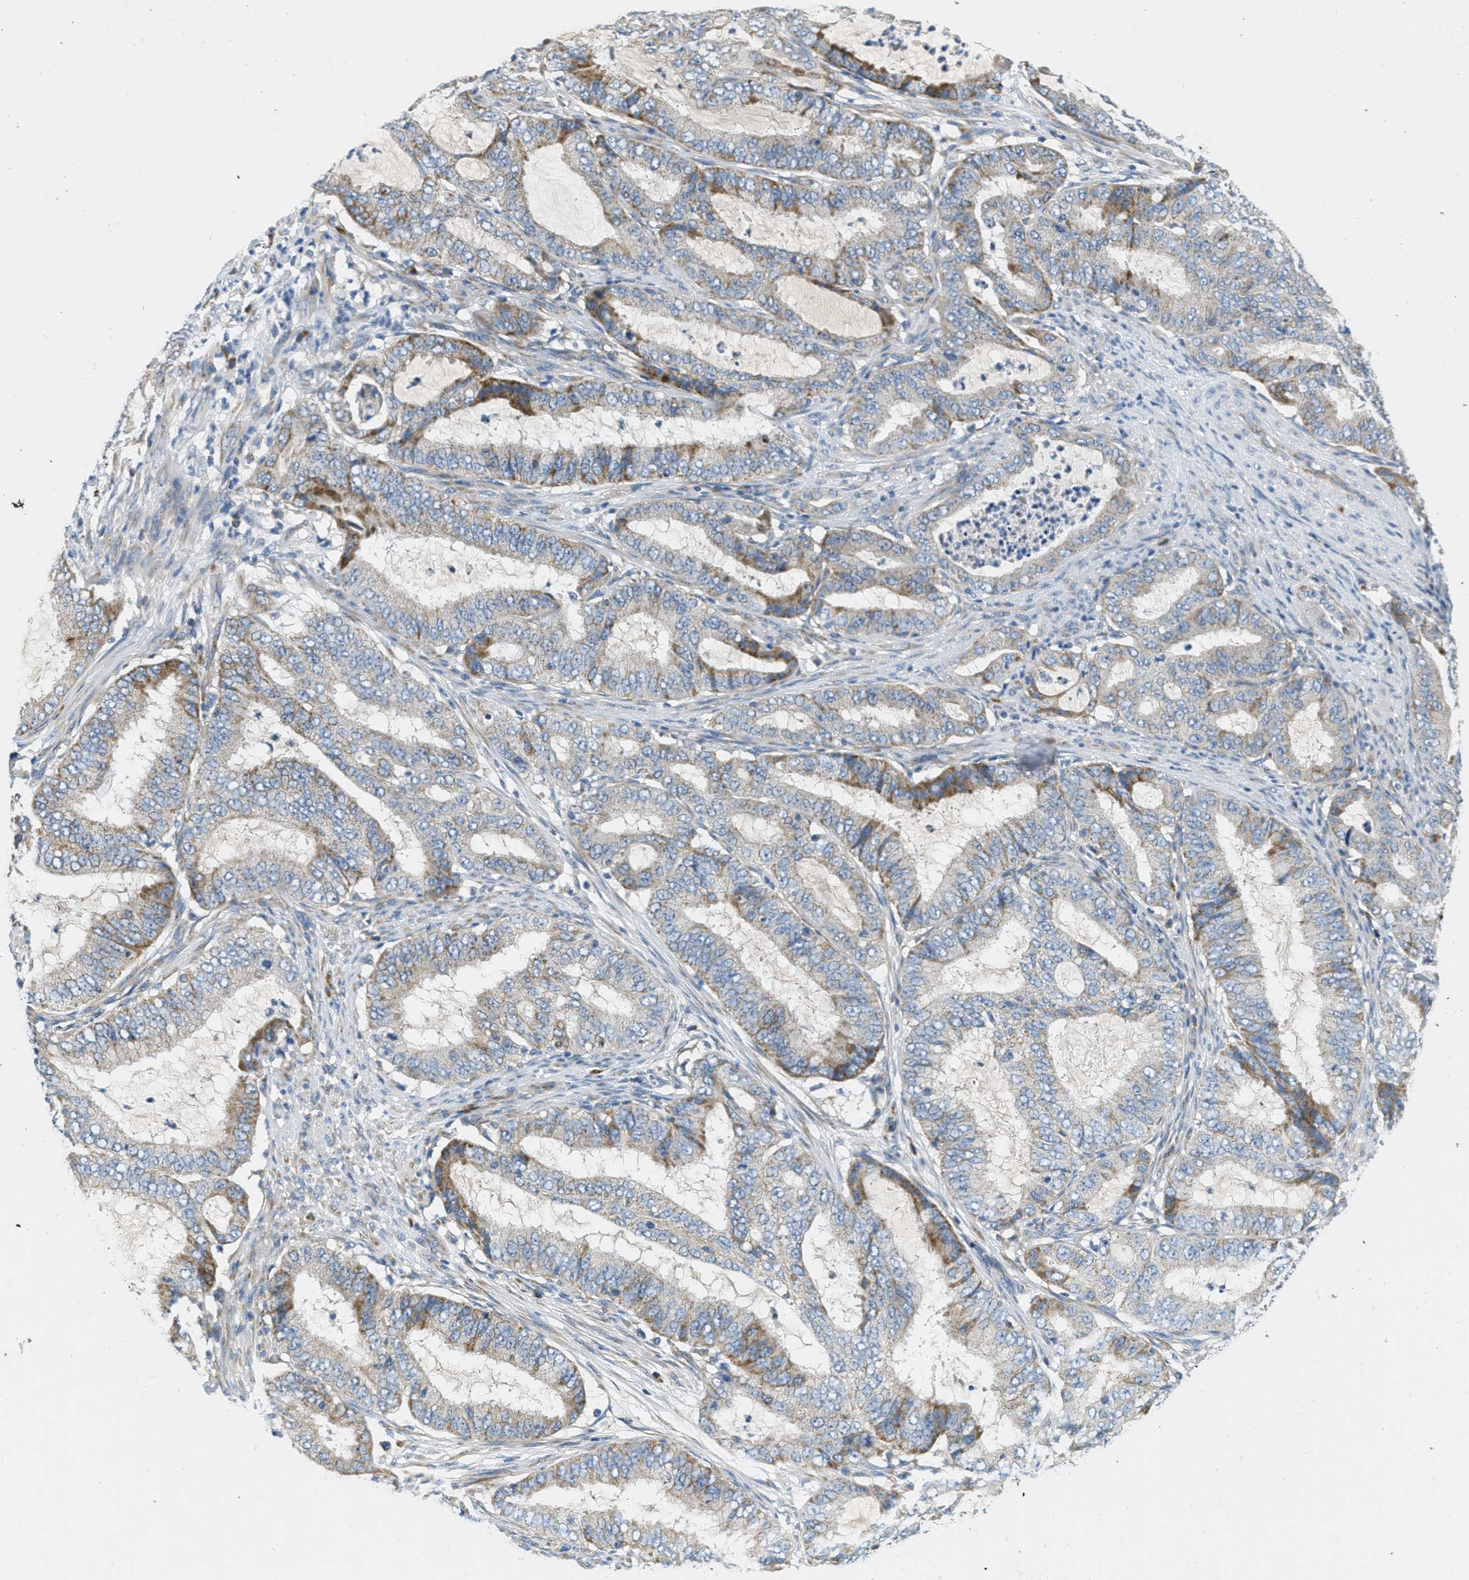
{"staining": {"intensity": "moderate", "quantity": "<25%", "location": "cytoplasmic/membranous"}, "tissue": "endometrial cancer", "cell_type": "Tumor cells", "image_type": "cancer", "snomed": [{"axis": "morphology", "description": "Adenocarcinoma, NOS"}, {"axis": "topography", "description": "Endometrium"}], "caption": "Brown immunohistochemical staining in endometrial adenocarcinoma shows moderate cytoplasmic/membranous positivity in approximately <25% of tumor cells.", "gene": "CA4", "patient": {"sex": "female", "age": 70}}